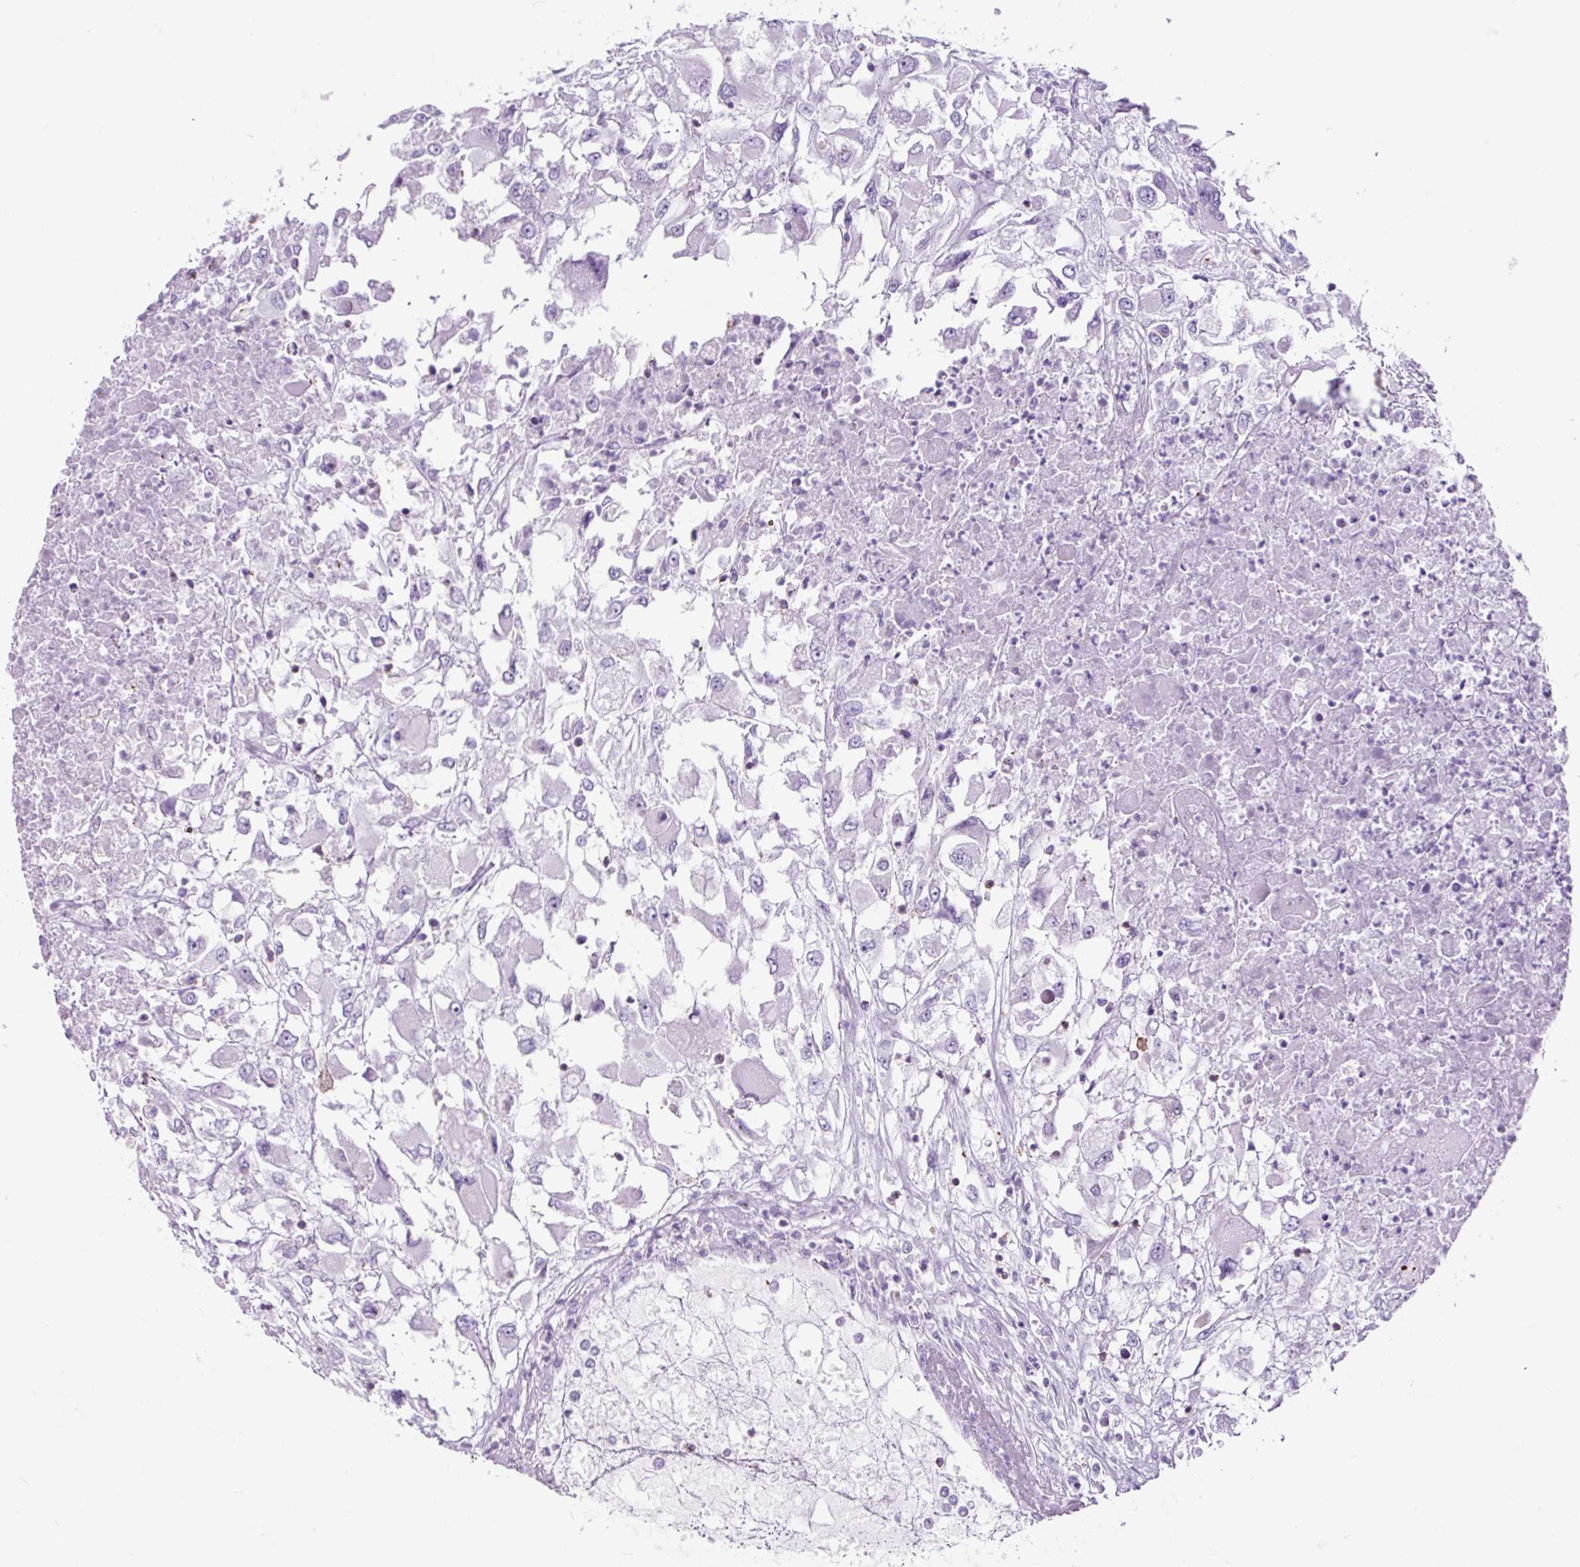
{"staining": {"intensity": "negative", "quantity": "none", "location": "none"}, "tissue": "renal cancer", "cell_type": "Tumor cells", "image_type": "cancer", "snomed": [{"axis": "morphology", "description": "Adenocarcinoma, NOS"}, {"axis": "topography", "description": "Kidney"}], "caption": "An immunohistochemistry (IHC) micrograph of adenocarcinoma (renal) is shown. There is no staining in tumor cells of adenocarcinoma (renal).", "gene": "OR10A7", "patient": {"sex": "female", "age": 52}}